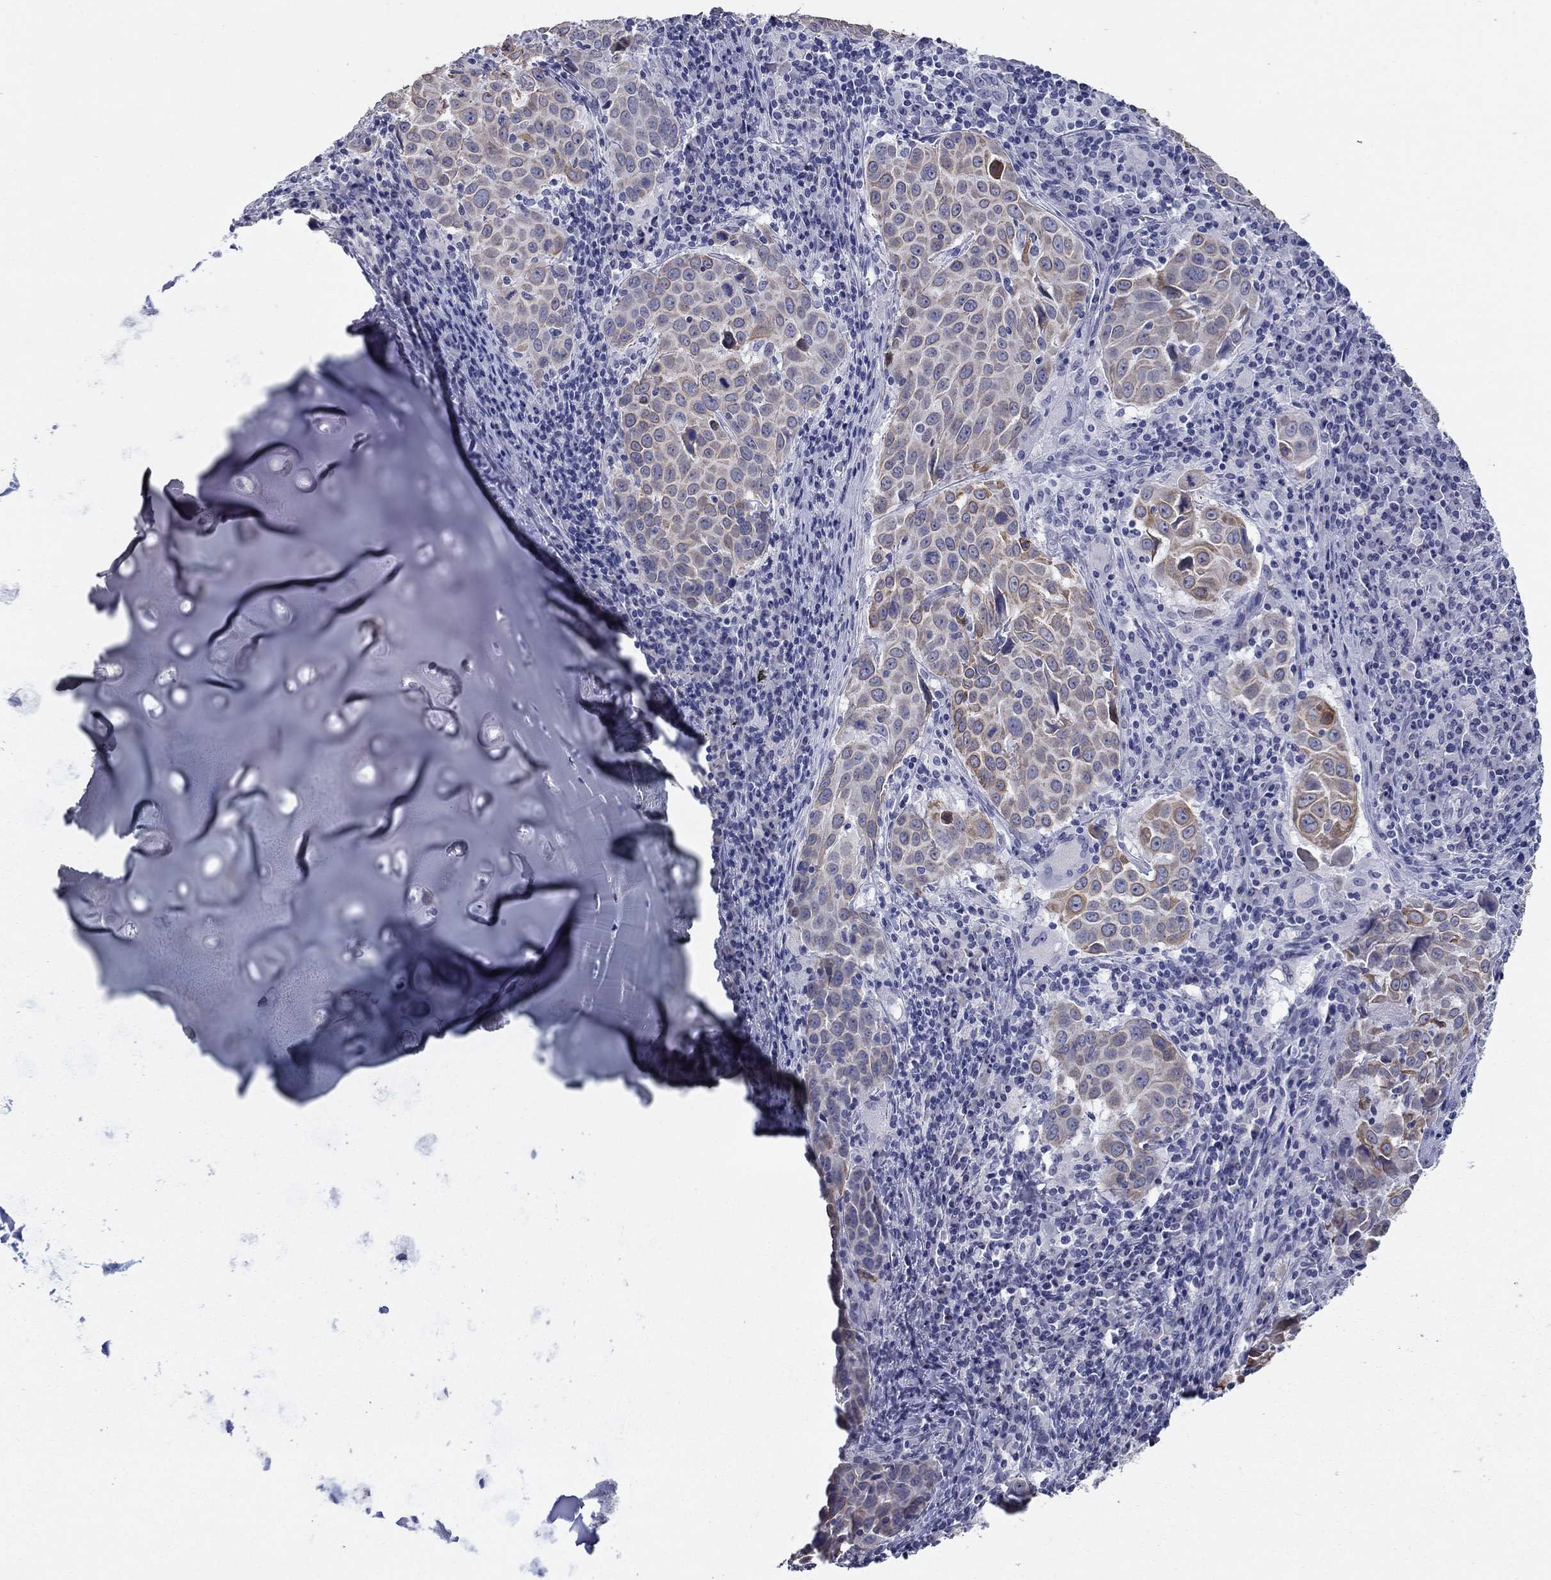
{"staining": {"intensity": "weak", "quantity": "<25%", "location": "cytoplasmic/membranous"}, "tissue": "lung cancer", "cell_type": "Tumor cells", "image_type": "cancer", "snomed": [{"axis": "morphology", "description": "Squamous cell carcinoma, NOS"}, {"axis": "topography", "description": "Lung"}], "caption": "The IHC histopathology image has no significant positivity in tumor cells of squamous cell carcinoma (lung) tissue.", "gene": "KRT75", "patient": {"sex": "male", "age": 57}}